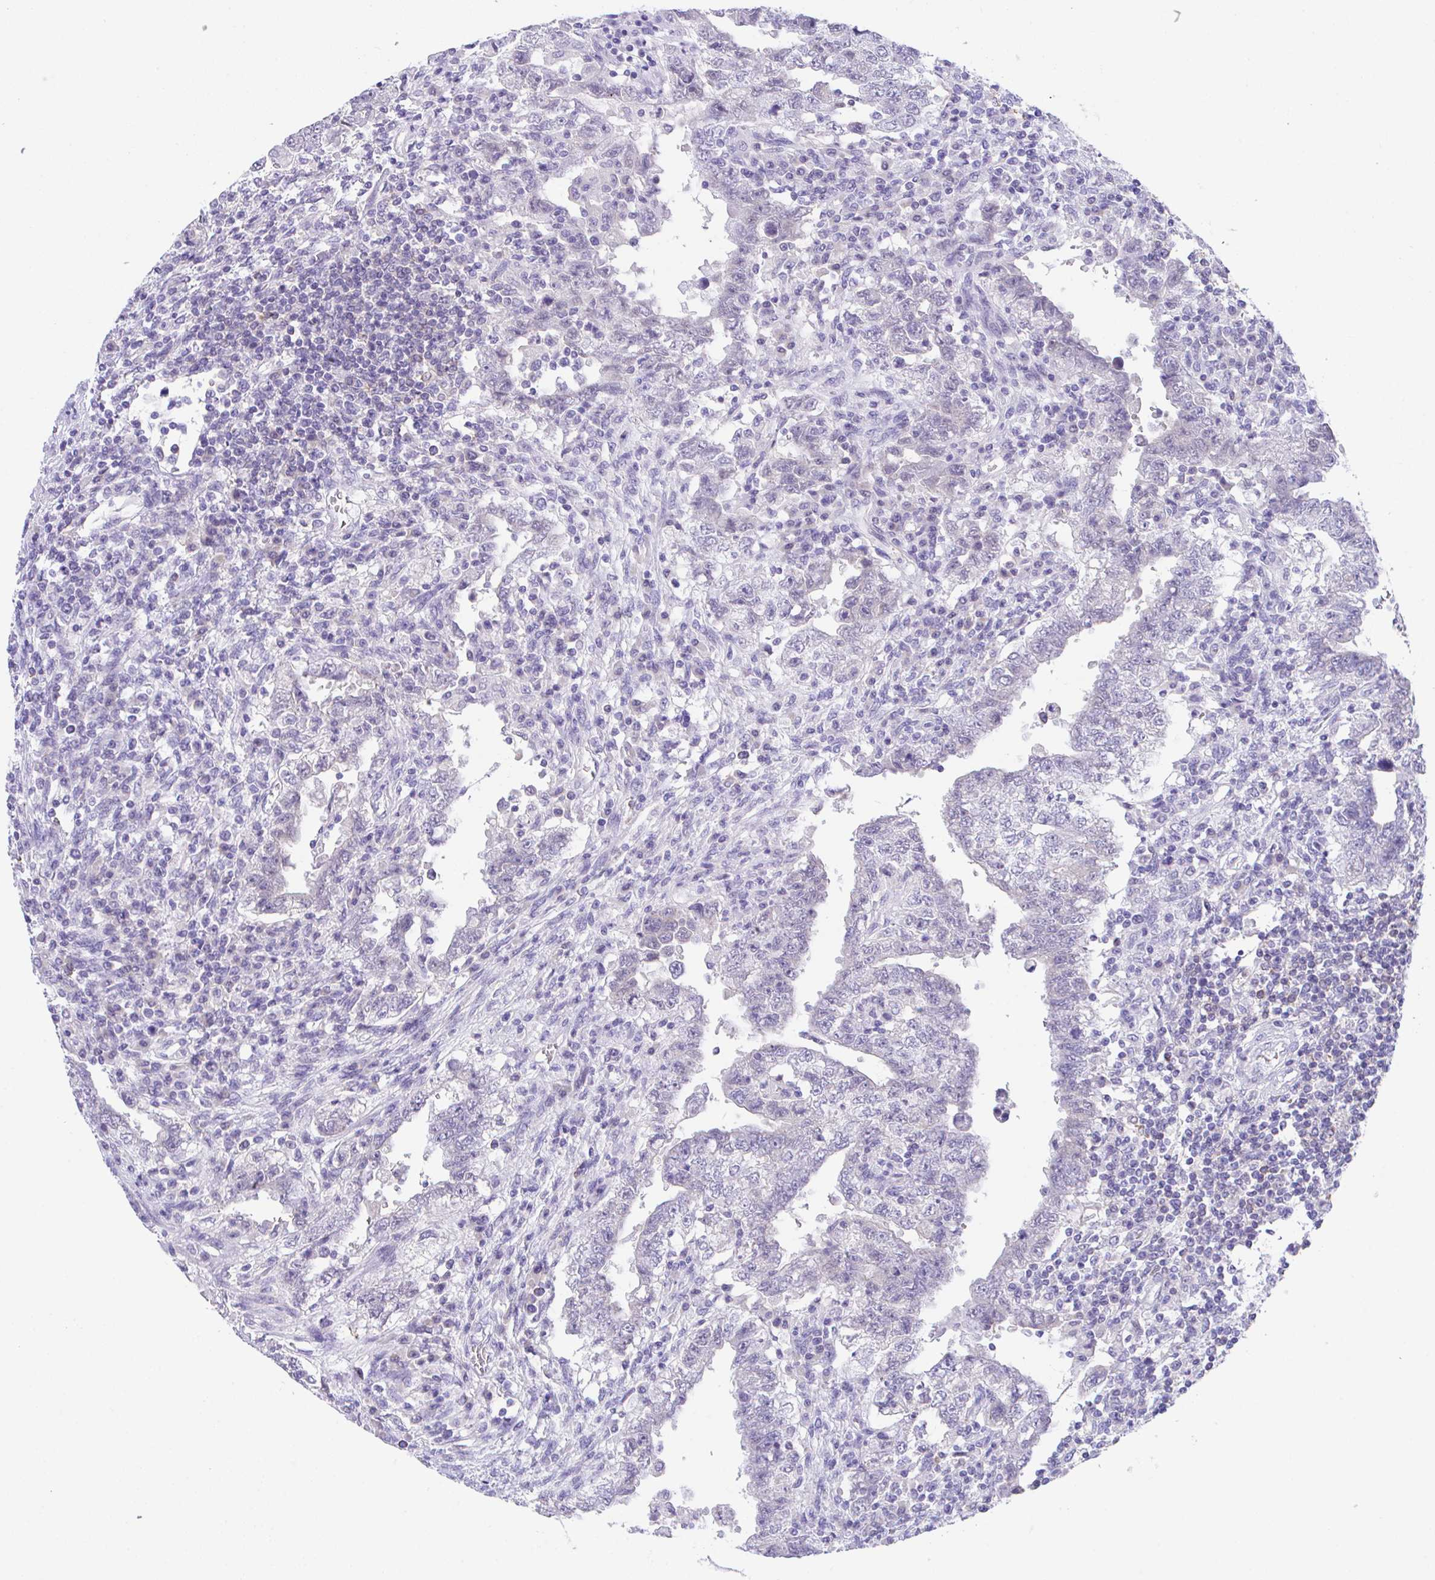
{"staining": {"intensity": "negative", "quantity": "none", "location": "none"}, "tissue": "testis cancer", "cell_type": "Tumor cells", "image_type": "cancer", "snomed": [{"axis": "morphology", "description": "Carcinoma, Embryonal, NOS"}, {"axis": "topography", "description": "Testis"}], "caption": "Immunohistochemistry photomicrograph of human testis cancer stained for a protein (brown), which reveals no expression in tumor cells.", "gene": "HOXB4", "patient": {"sex": "male", "age": 26}}